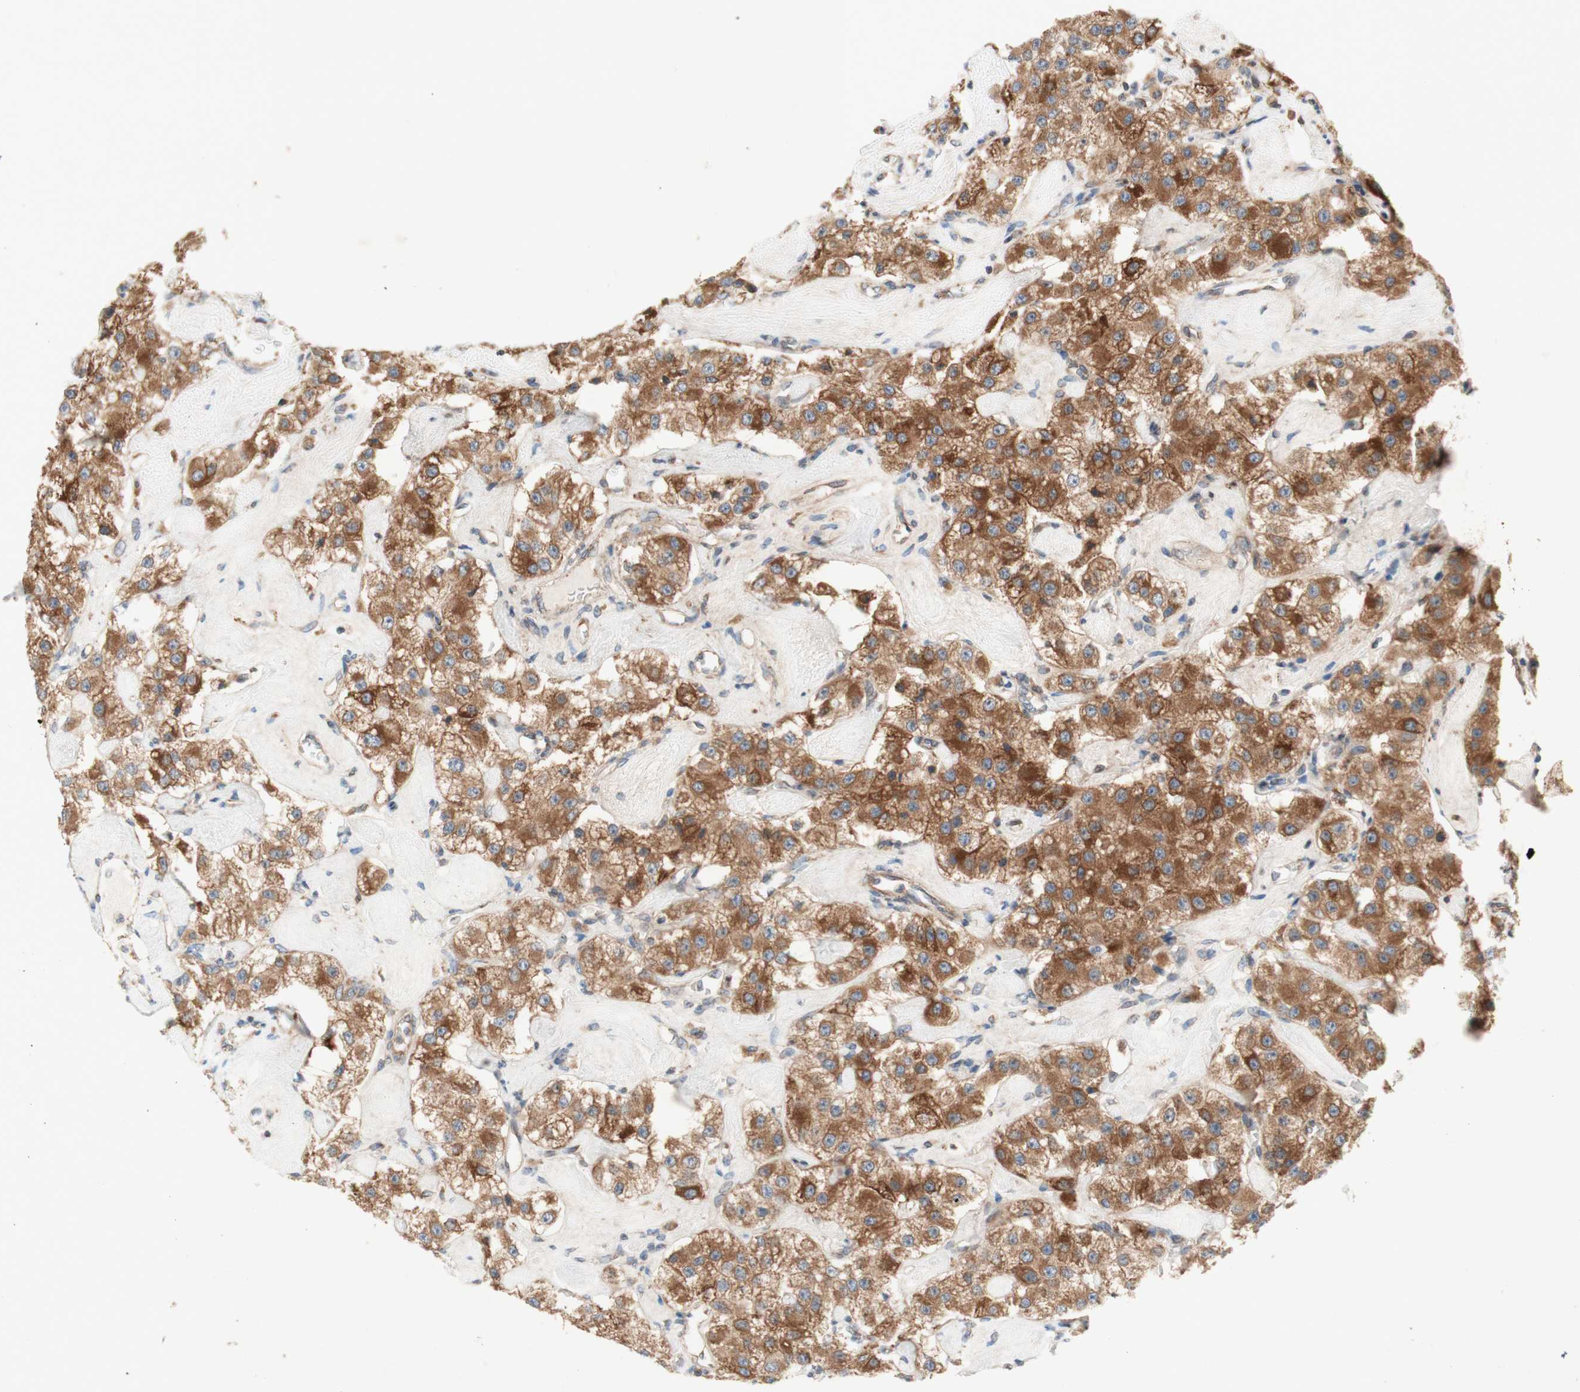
{"staining": {"intensity": "moderate", "quantity": ">75%", "location": "cytoplasmic/membranous"}, "tissue": "carcinoid", "cell_type": "Tumor cells", "image_type": "cancer", "snomed": [{"axis": "morphology", "description": "Carcinoid, malignant, NOS"}, {"axis": "topography", "description": "Pancreas"}], "caption": "Malignant carcinoid stained with a protein marker exhibits moderate staining in tumor cells.", "gene": "SOCS2", "patient": {"sex": "male", "age": 41}}